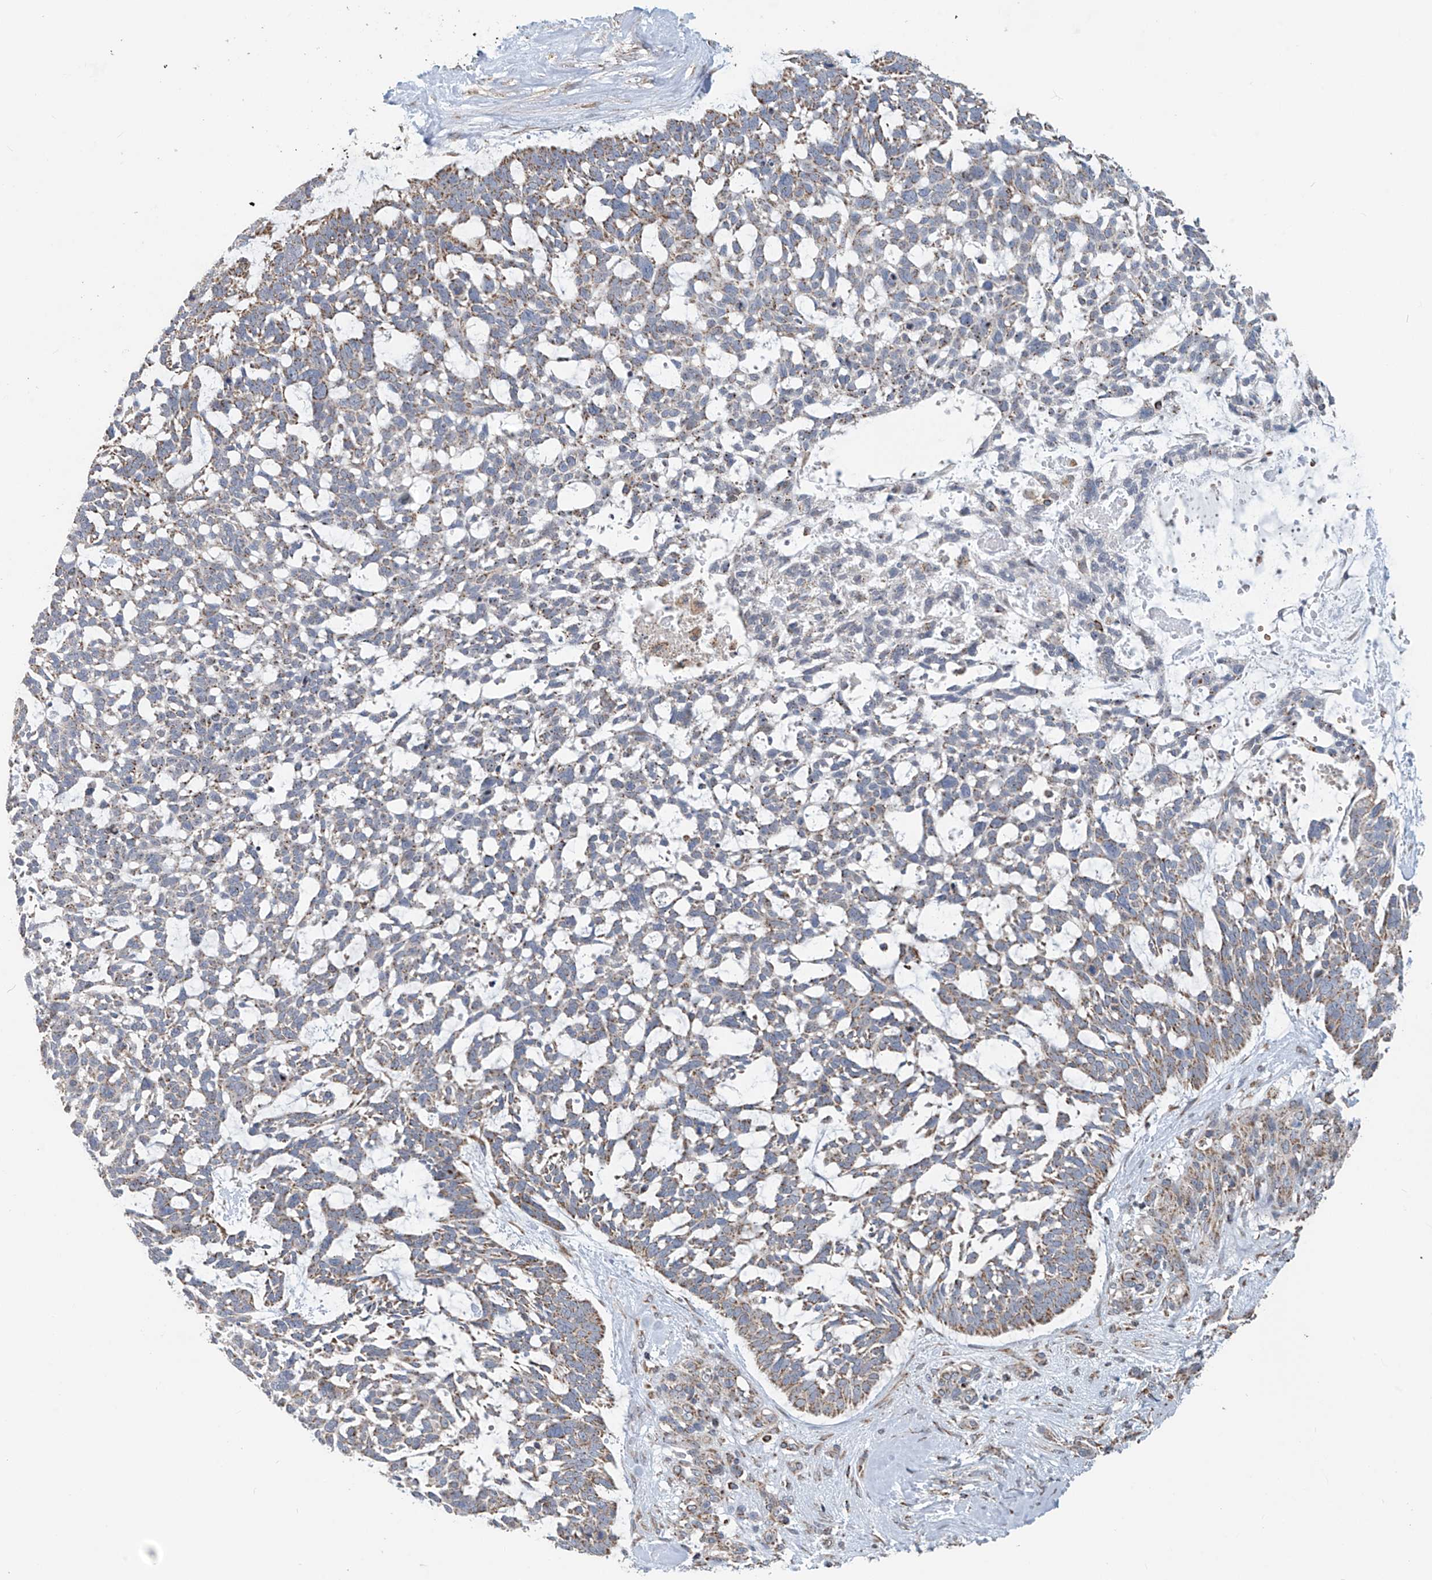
{"staining": {"intensity": "weak", "quantity": ">75%", "location": "cytoplasmic/membranous"}, "tissue": "skin cancer", "cell_type": "Tumor cells", "image_type": "cancer", "snomed": [{"axis": "morphology", "description": "Basal cell carcinoma"}, {"axis": "topography", "description": "Skin"}], "caption": "IHC photomicrograph of neoplastic tissue: human skin cancer (basal cell carcinoma) stained using immunohistochemistry (IHC) shows low levels of weak protein expression localized specifically in the cytoplasmic/membranous of tumor cells, appearing as a cytoplasmic/membranous brown color.", "gene": "COMMD1", "patient": {"sex": "male", "age": 88}}